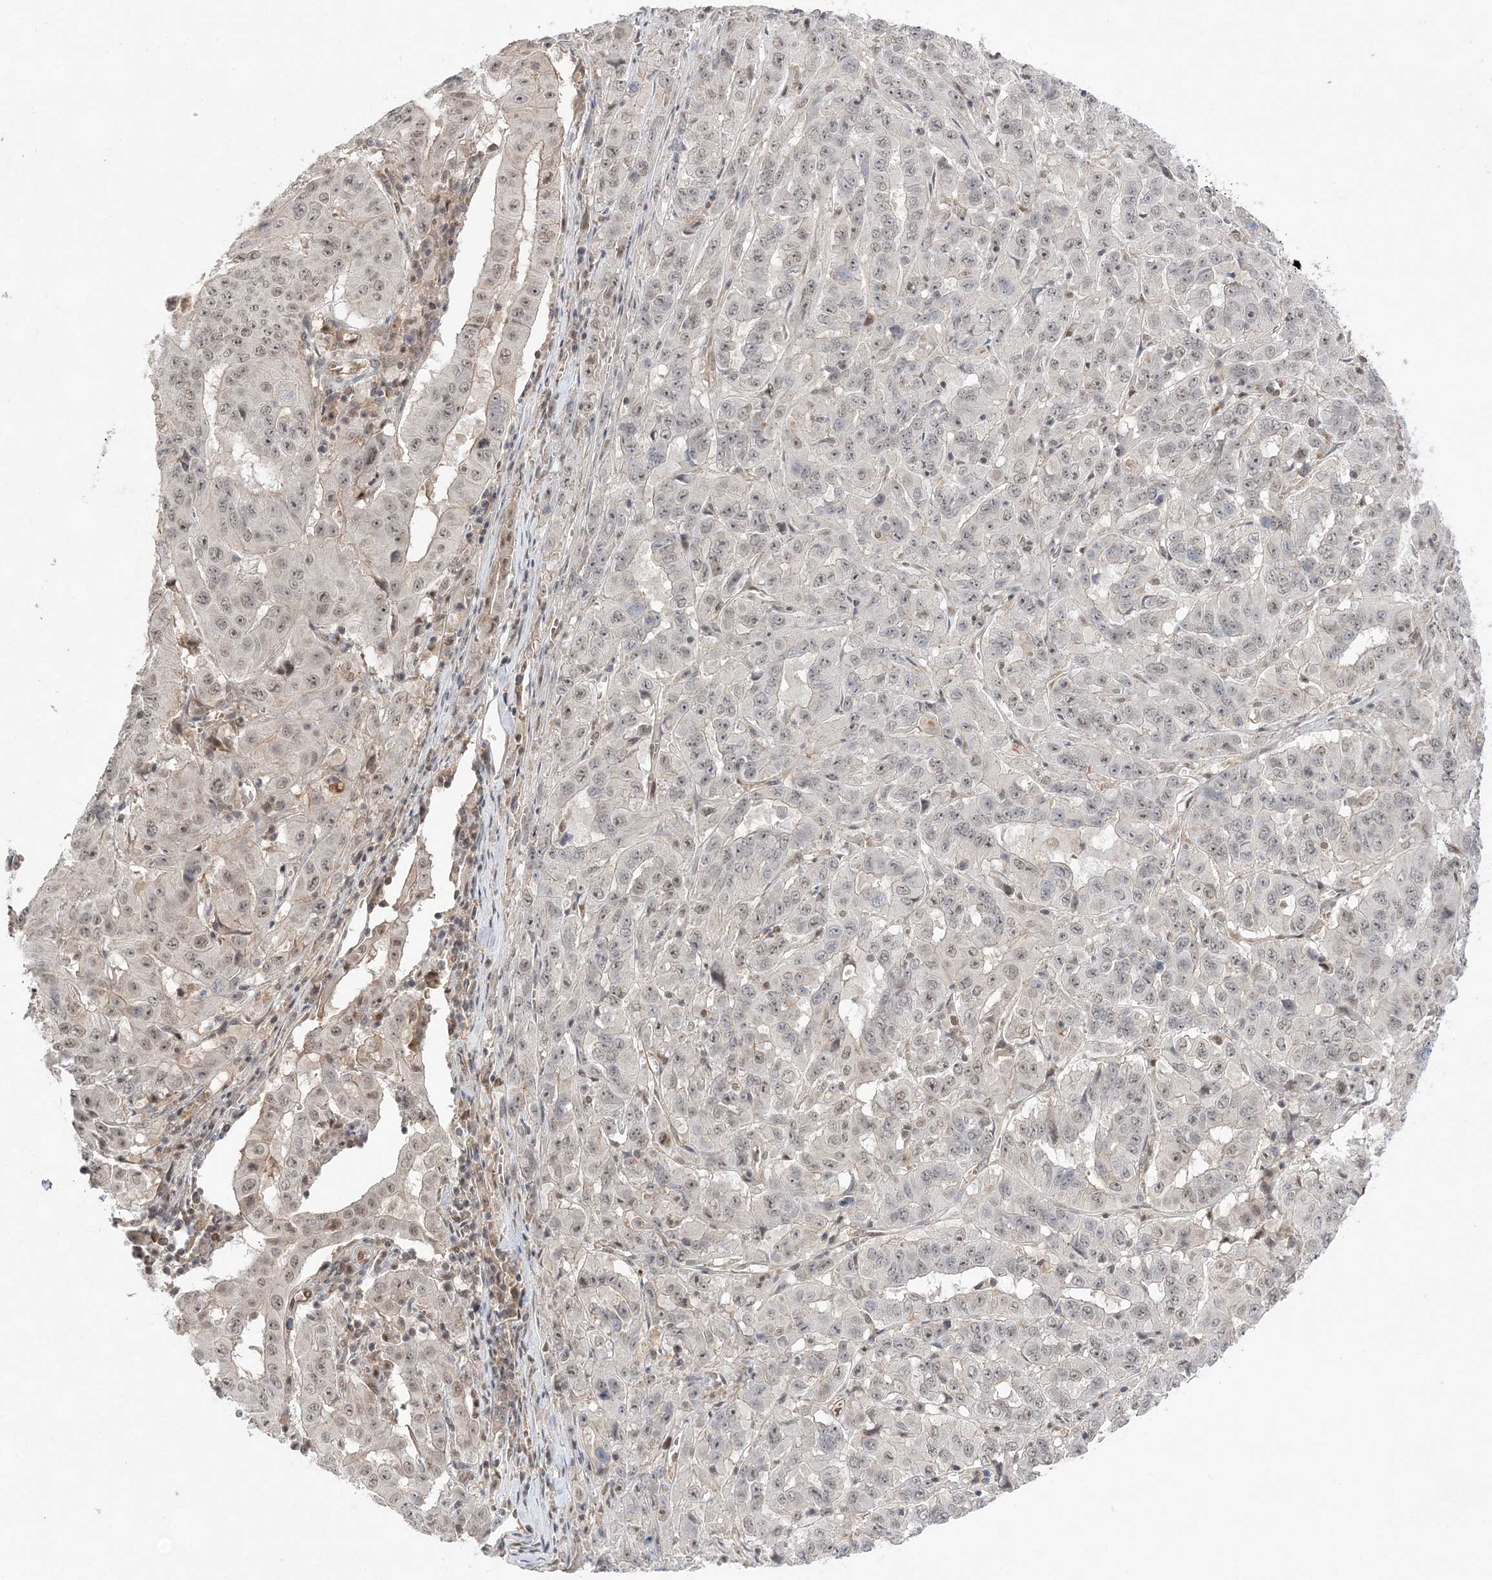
{"staining": {"intensity": "negative", "quantity": "none", "location": "none"}, "tissue": "pancreatic cancer", "cell_type": "Tumor cells", "image_type": "cancer", "snomed": [{"axis": "morphology", "description": "Adenocarcinoma, NOS"}, {"axis": "topography", "description": "Pancreas"}], "caption": "High magnification brightfield microscopy of adenocarcinoma (pancreatic) stained with DAB (3,3'-diaminobenzidine) (brown) and counterstained with hematoxylin (blue): tumor cells show no significant positivity.", "gene": "TMEM132B", "patient": {"sex": "male", "age": 63}}